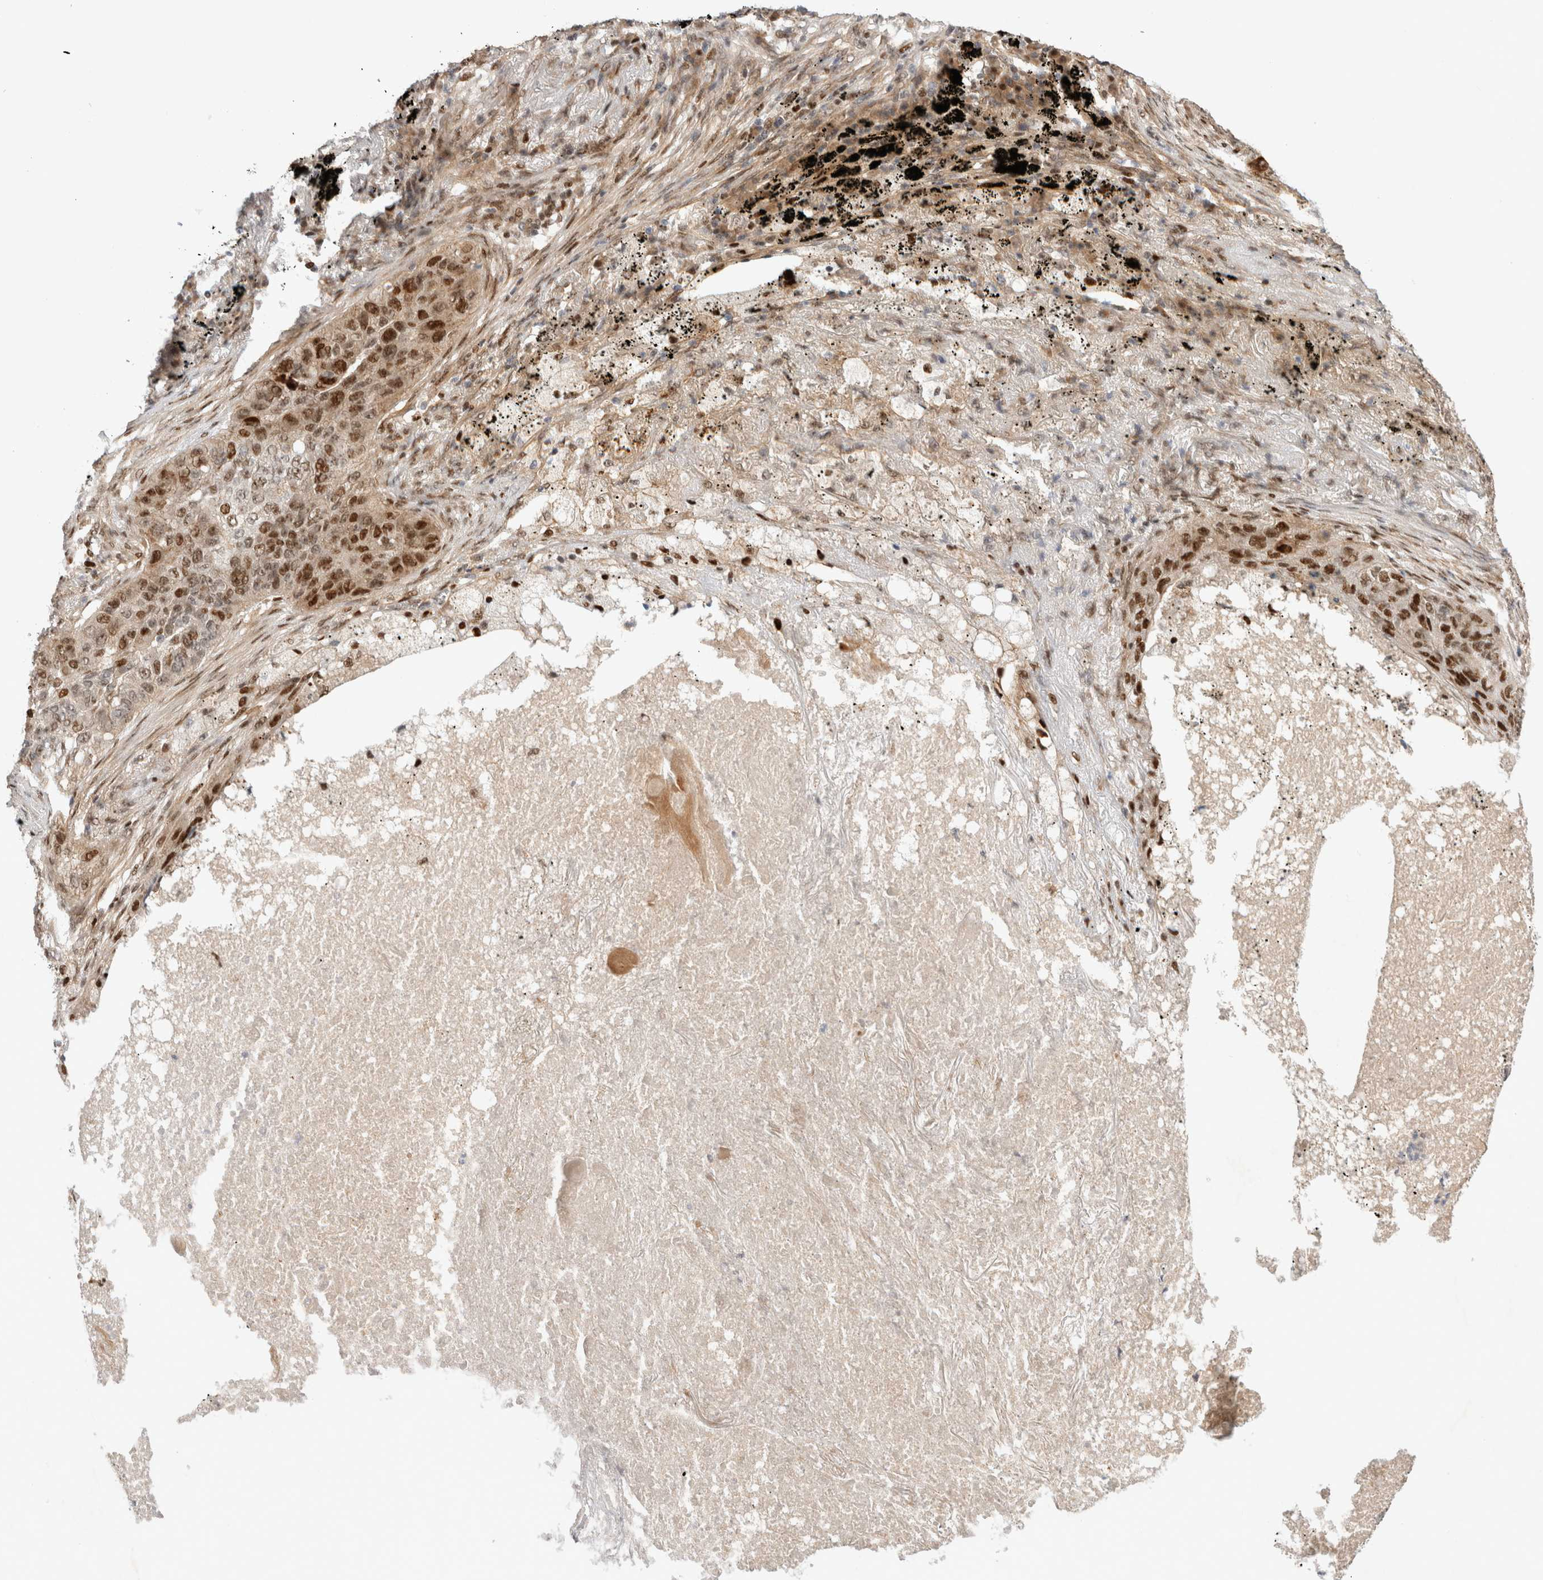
{"staining": {"intensity": "moderate", "quantity": ">75%", "location": "nuclear"}, "tissue": "lung cancer", "cell_type": "Tumor cells", "image_type": "cancer", "snomed": [{"axis": "morphology", "description": "Squamous cell carcinoma, NOS"}, {"axis": "topography", "description": "Lung"}], "caption": "Protein staining demonstrates moderate nuclear expression in about >75% of tumor cells in lung squamous cell carcinoma.", "gene": "TCF4", "patient": {"sex": "female", "age": 63}}